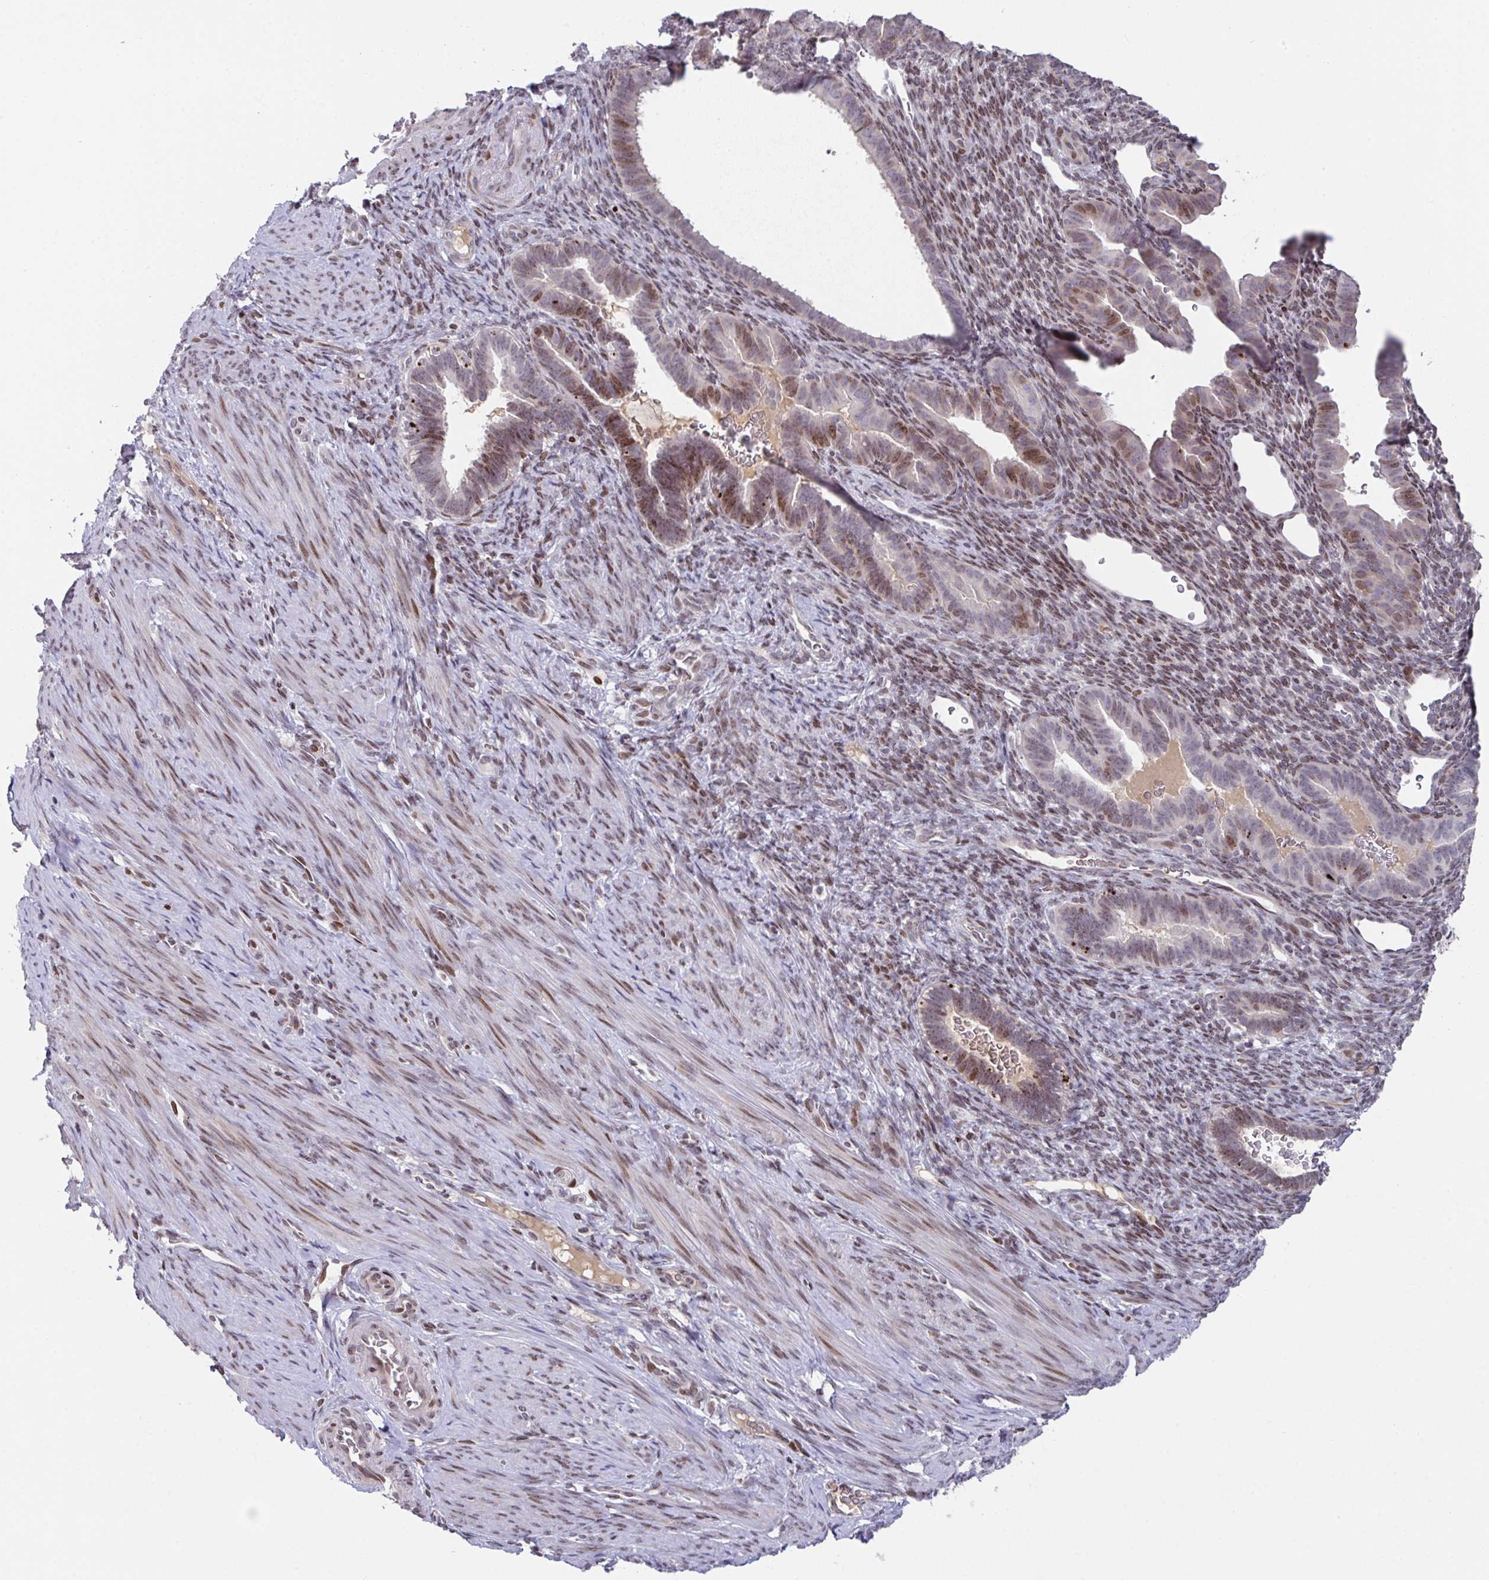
{"staining": {"intensity": "moderate", "quantity": "25%-75%", "location": "nuclear"}, "tissue": "endometrium", "cell_type": "Cells in endometrial stroma", "image_type": "normal", "snomed": [{"axis": "morphology", "description": "Normal tissue, NOS"}, {"axis": "topography", "description": "Endometrium"}], "caption": "IHC photomicrograph of unremarkable endometrium stained for a protein (brown), which demonstrates medium levels of moderate nuclear staining in approximately 25%-75% of cells in endometrial stroma.", "gene": "PCDHB8", "patient": {"sex": "female", "age": 34}}